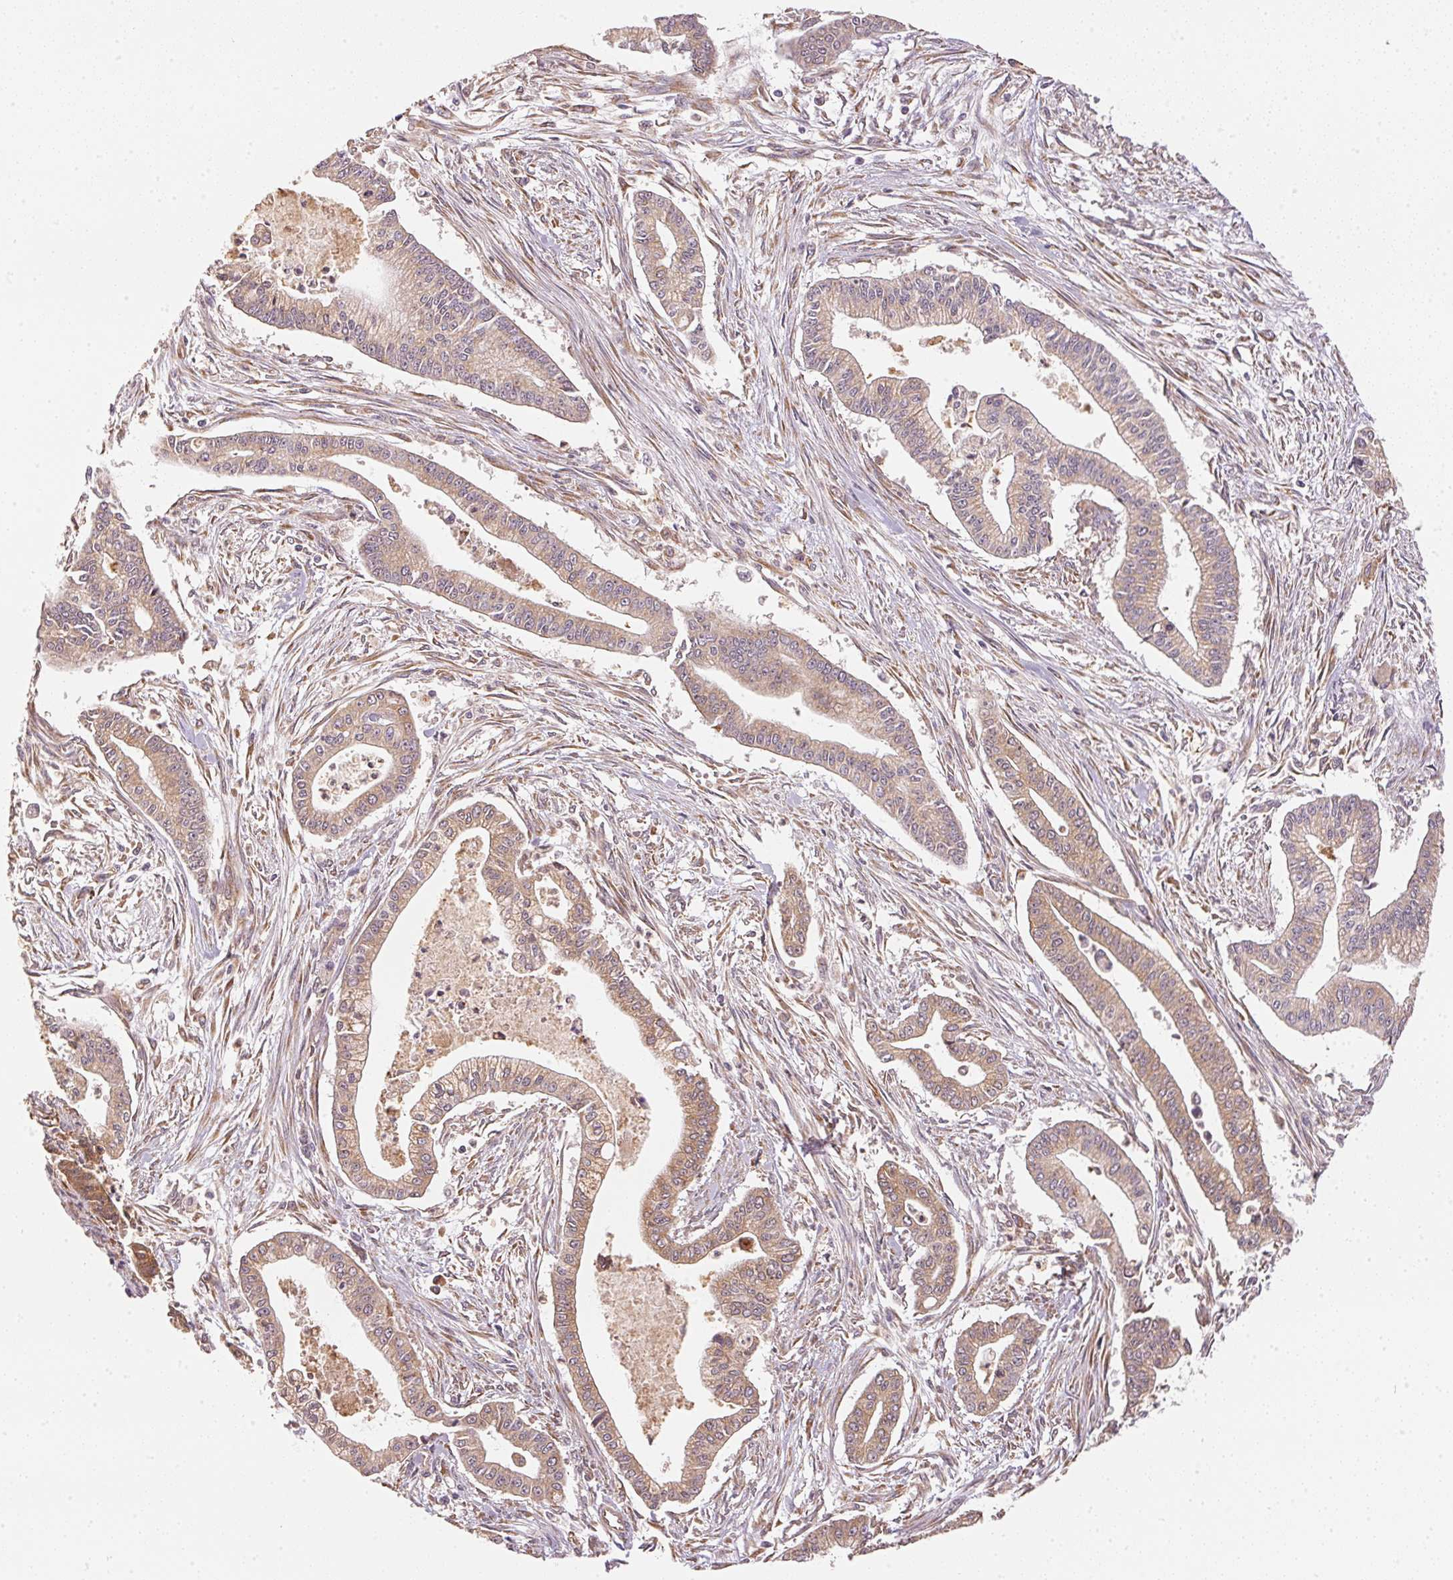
{"staining": {"intensity": "weak", "quantity": ">75%", "location": "cytoplasmic/membranous"}, "tissue": "pancreatic cancer", "cell_type": "Tumor cells", "image_type": "cancer", "snomed": [{"axis": "morphology", "description": "Adenocarcinoma, NOS"}, {"axis": "topography", "description": "Pancreas"}], "caption": "The image demonstrates a brown stain indicating the presence of a protein in the cytoplasmic/membranous of tumor cells in pancreatic cancer (adenocarcinoma). (DAB (3,3'-diaminobenzidine) IHC, brown staining for protein, blue staining for nuclei).", "gene": "STRN4", "patient": {"sex": "female", "age": 65}}